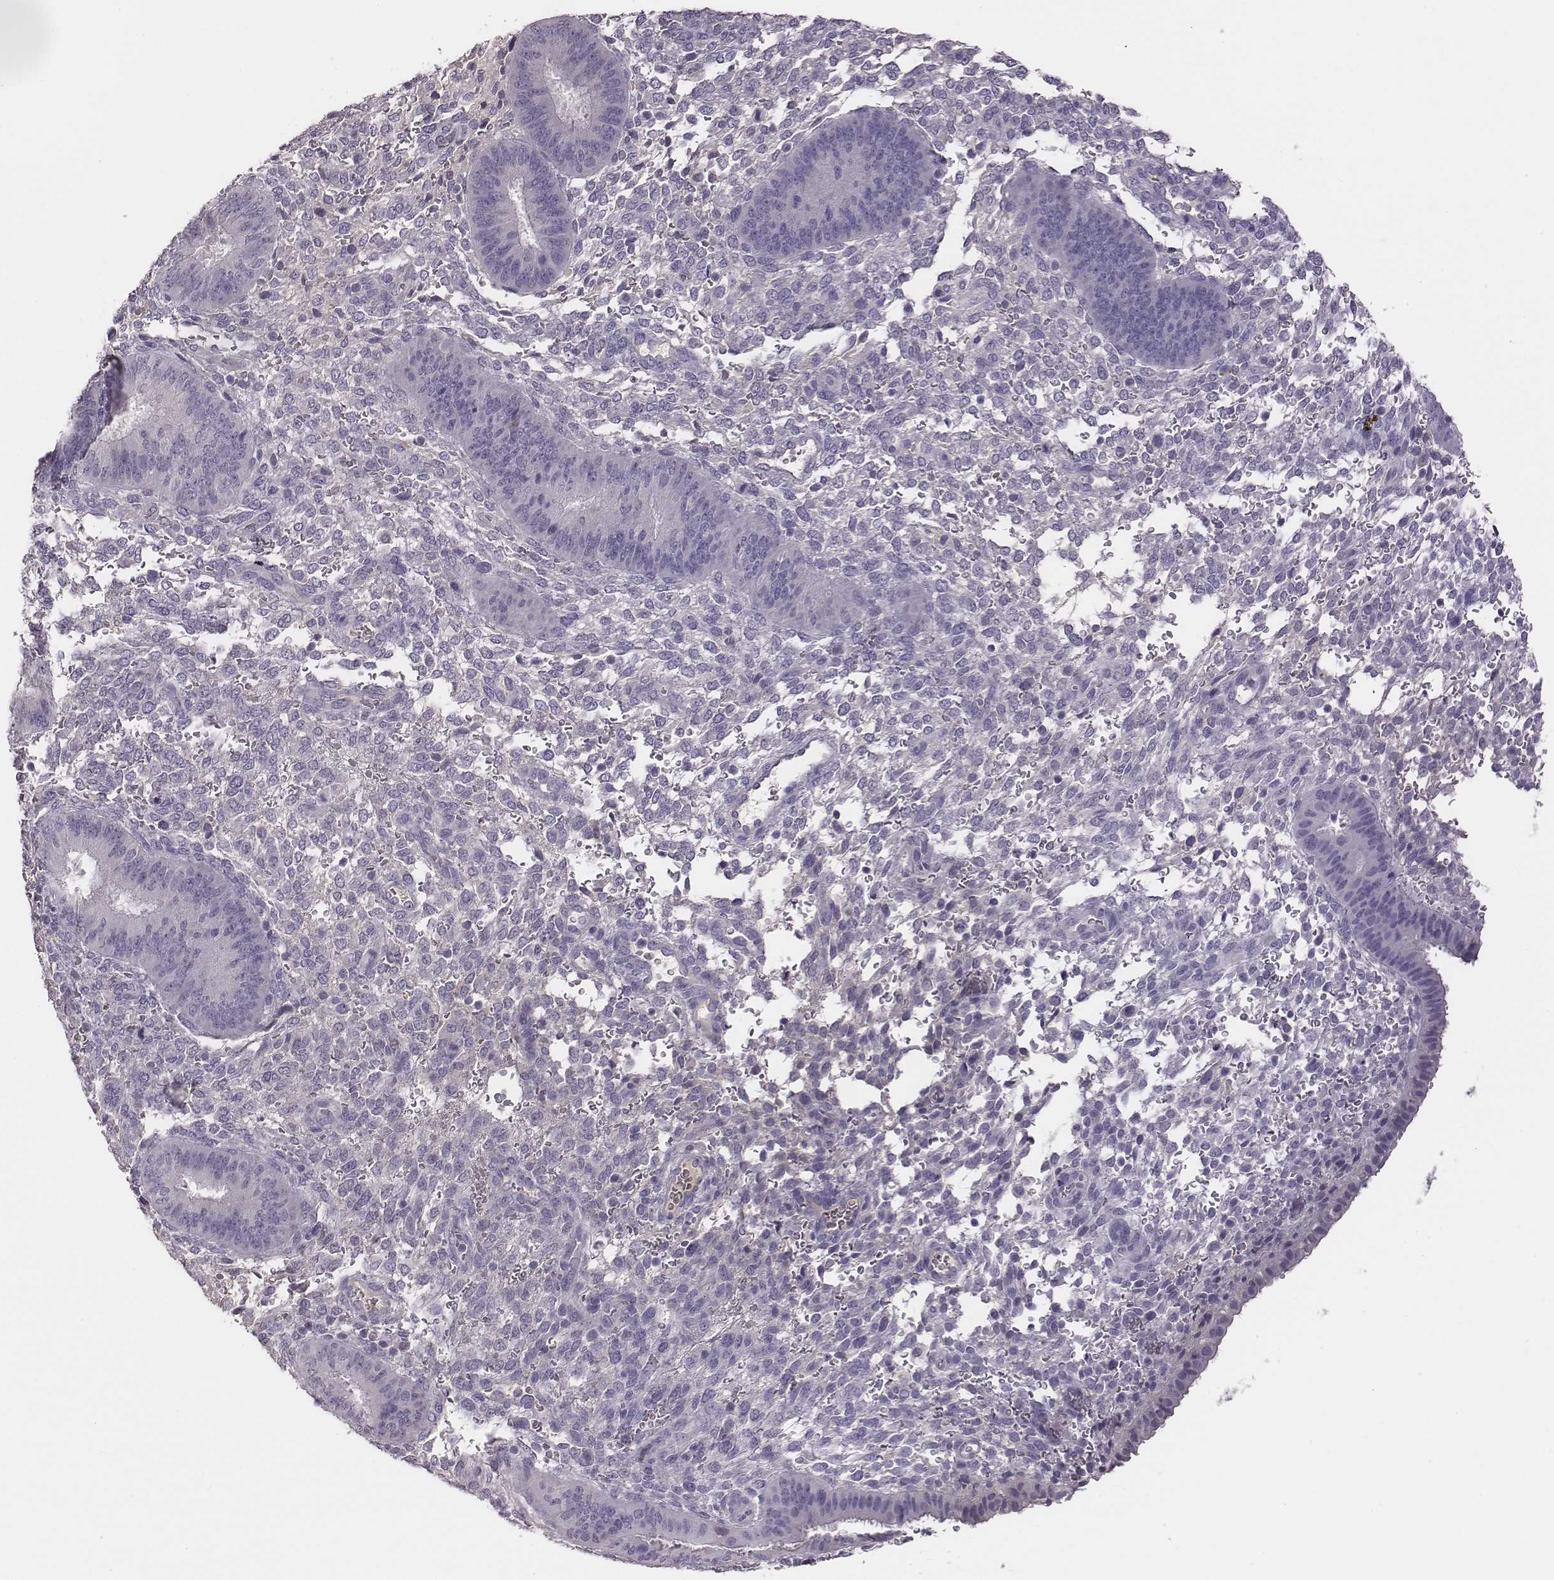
{"staining": {"intensity": "negative", "quantity": "none", "location": "none"}, "tissue": "endometrium", "cell_type": "Cells in endometrial stroma", "image_type": "normal", "snomed": [{"axis": "morphology", "description": "Normal tissue, NOS"}, {"axis": "topography", "description": "Endometrium"}], "caption": "Protein analysis of benign endometrium demonstrates no significant staining in cells in endometrial stroma. (DAB (3,3'-diaminobenzidine) immunohistochemistry with hematoxylin counter stain).", "gene": "EN1", "patient": {"sex": "female", "age": 39}}